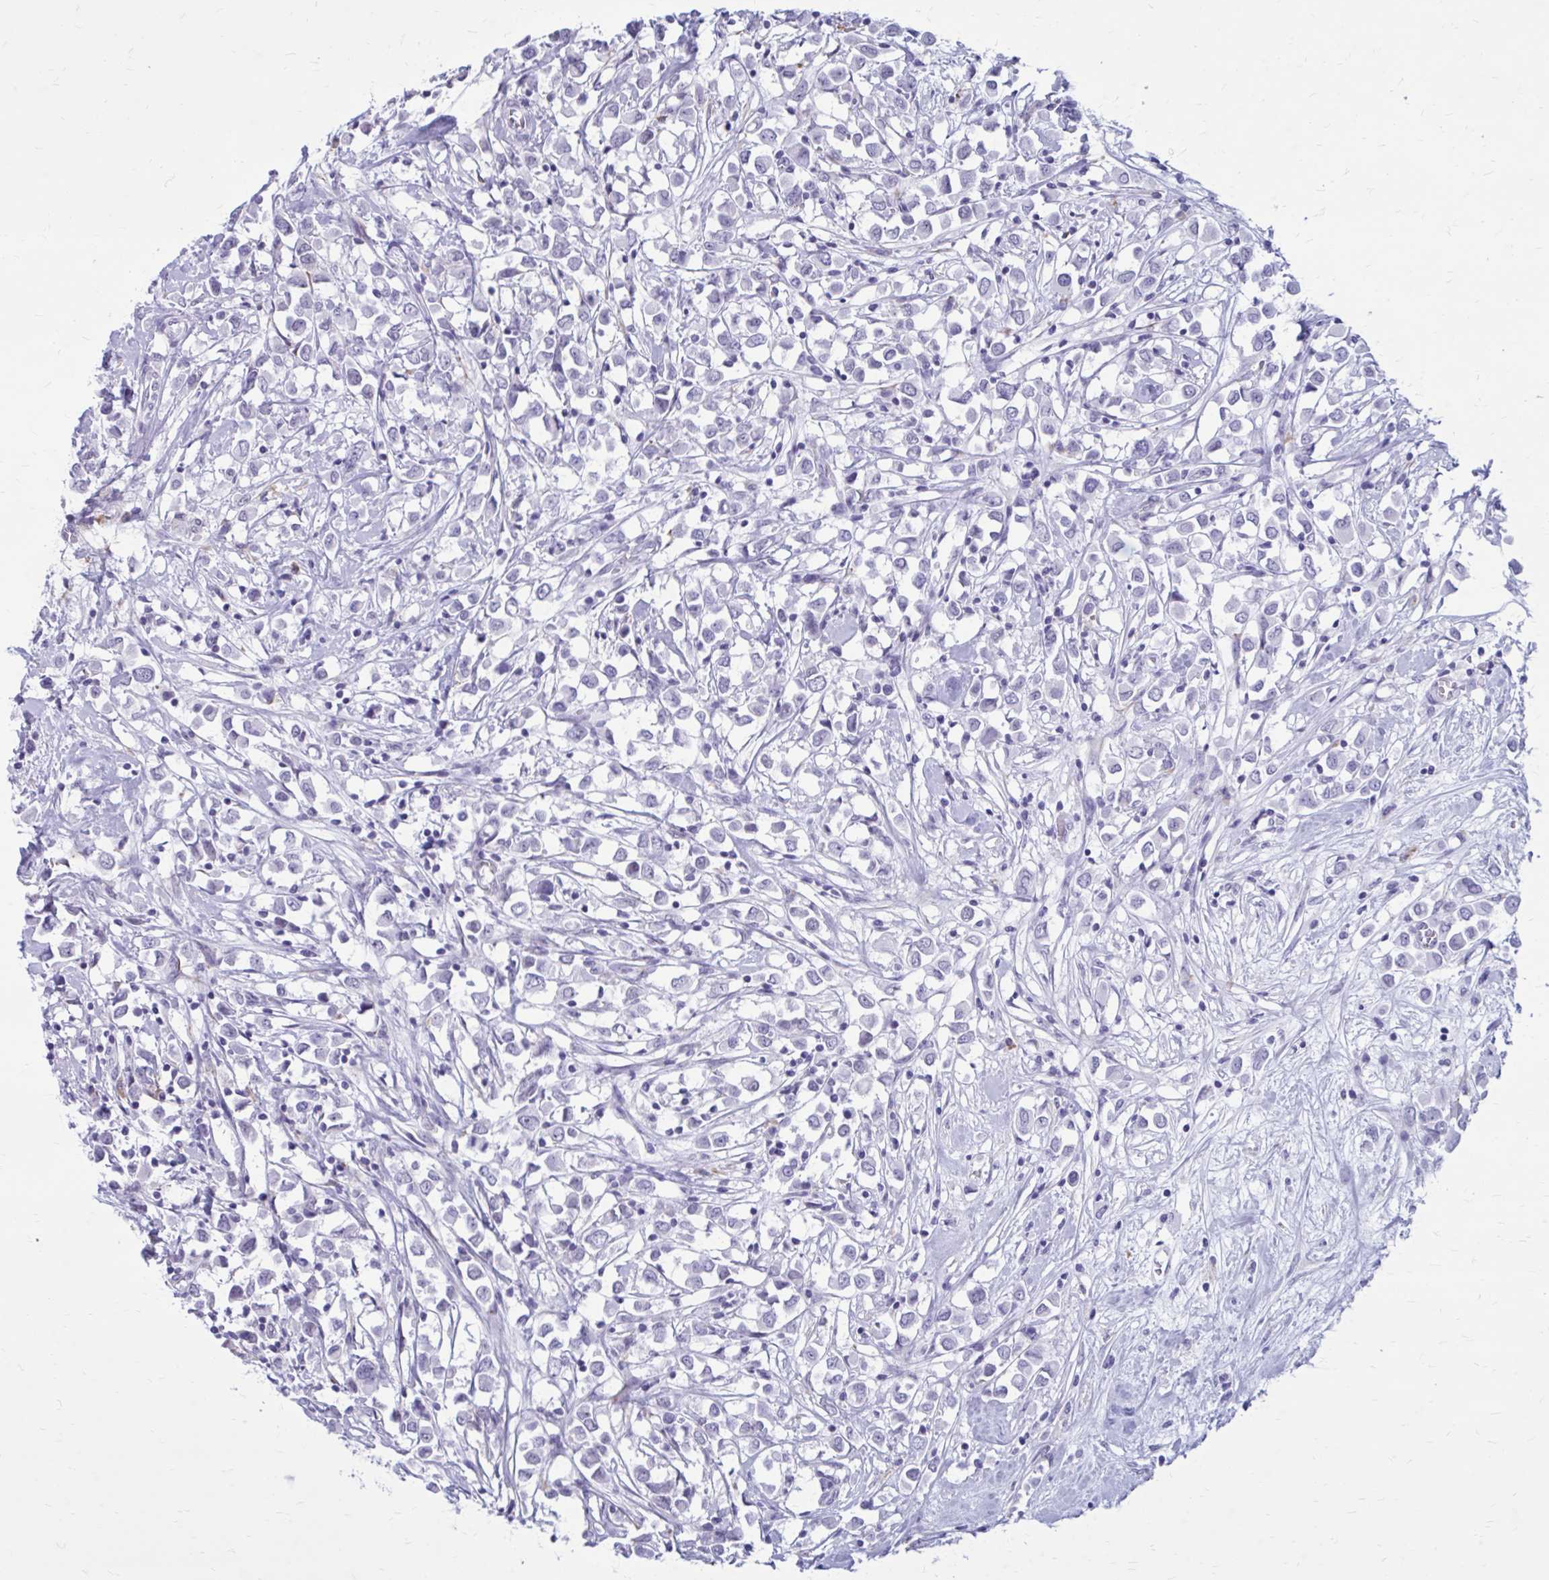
{"staining": {"intensity": "negative", "quantity": "none", "location": "none"}, "tissue": "breast cancer", "cell_type": "Tumor cells", "image_type": "cancer", "snomed": [{"axis": "morphology", "description": "Duct carcinoma"}, {"axis": "topography", "description": "Breast"}], "caption": "Immunohistochemistry (IHC) image of human breast cancer stained for a protein (brown), which shows no staining in tumor cells.", "gene": "PROSER1", "patient": {"sex": "female", "age": 61}}